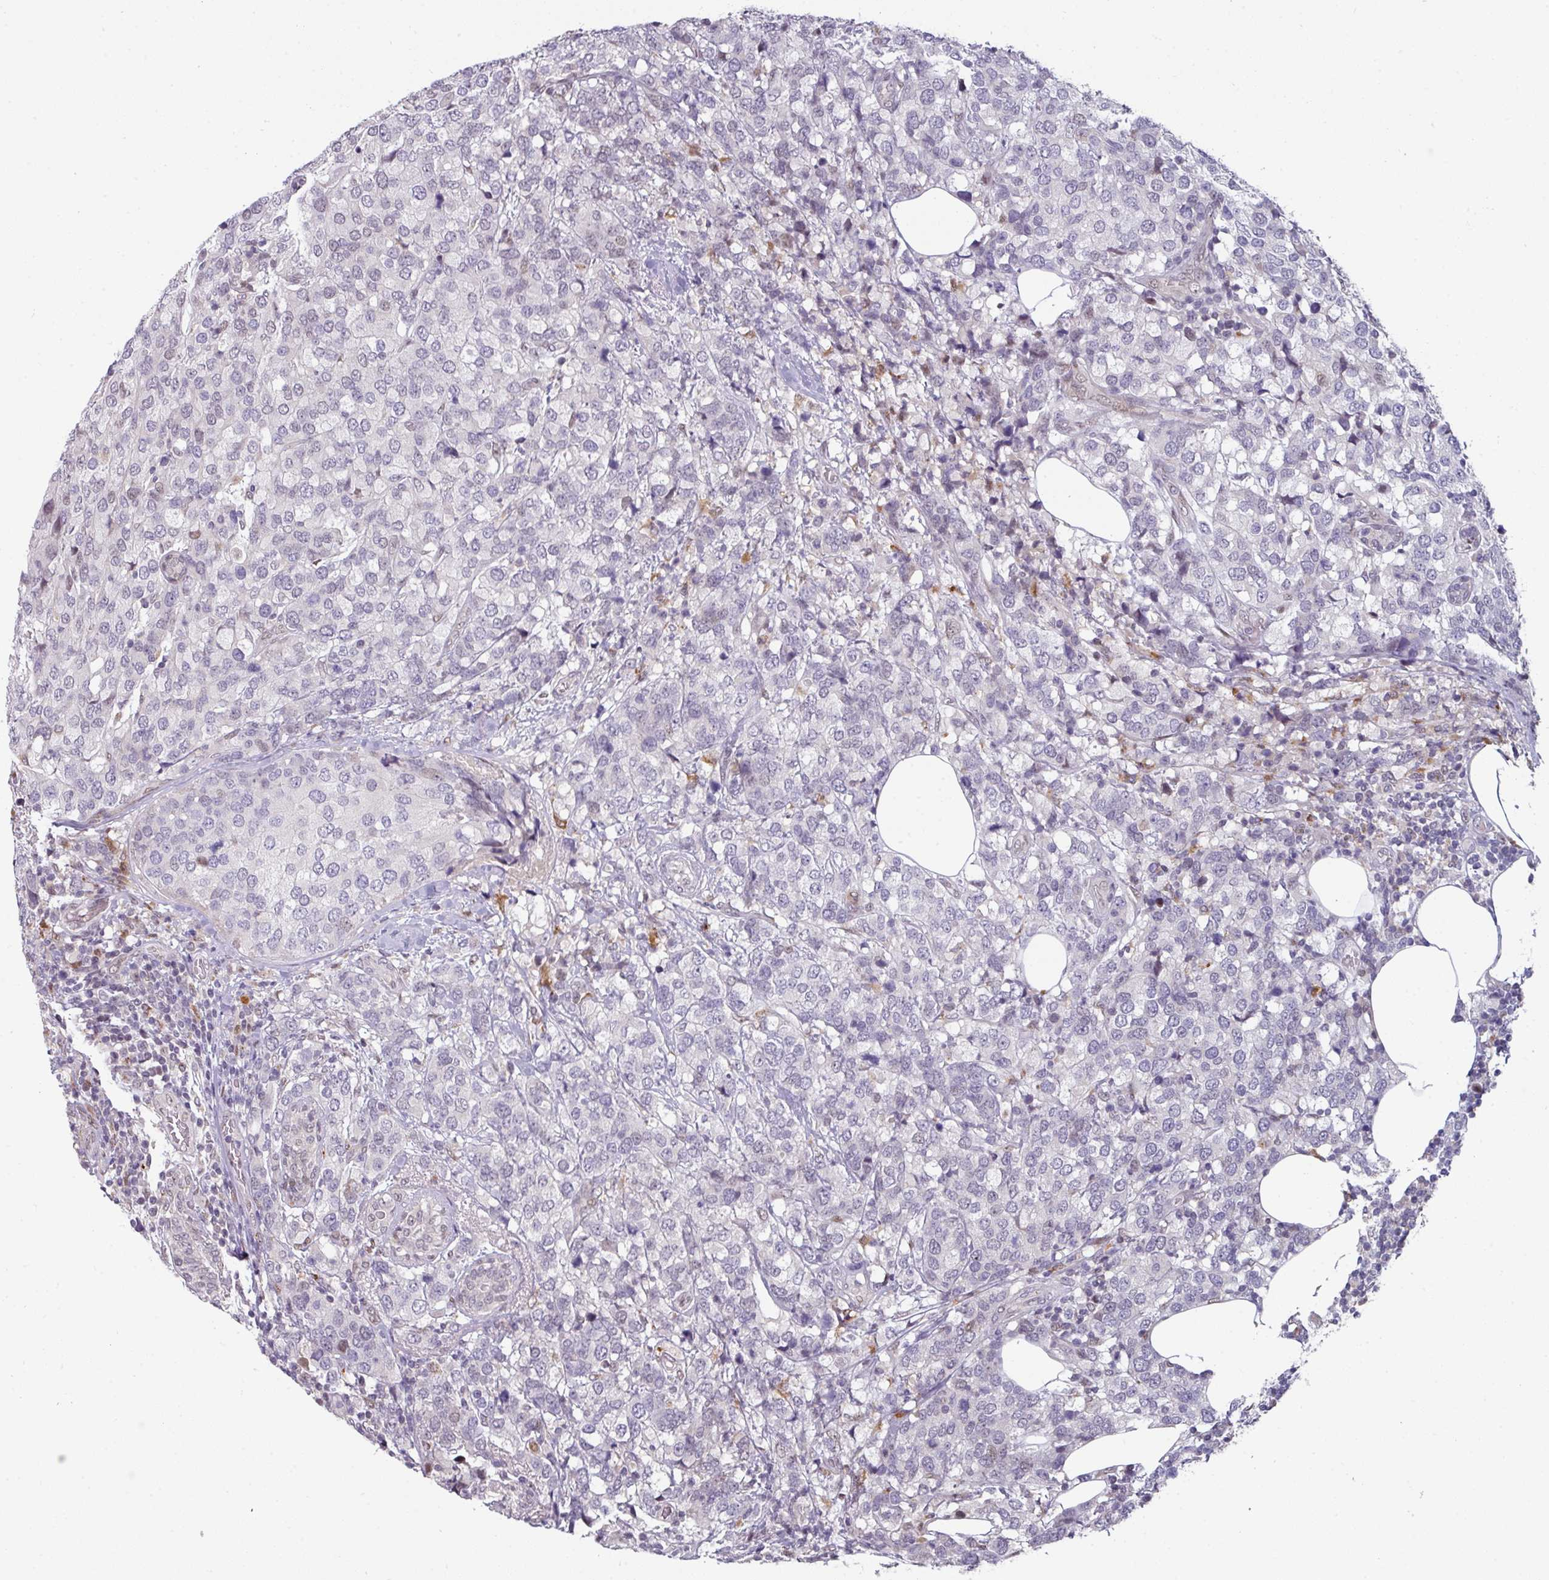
{"staining": {"intensity": "negative", "quantity": "none", "location": "none"}, "tissue": "breast cancer", "cell_type": "Tumor cells", "image_type": "cancer", "snomed": [{"axis": "morphology", "description": "Lobular carcinoma"}, {"axis": "topography", "description": "Breast"}], "caption": "IHC micrograph of neoplastic tissue: lobular carcinoma (breast) stained with DAB demonstrates no significant protein positivity in tumor cells. Brightfield microscopy of immunohistochemistry stained with DAB (brown) and hematoxylin (blue), captured at high magnification.", "gene": "SWSAP1", "patient": {"sex": "female", "age": 59}}